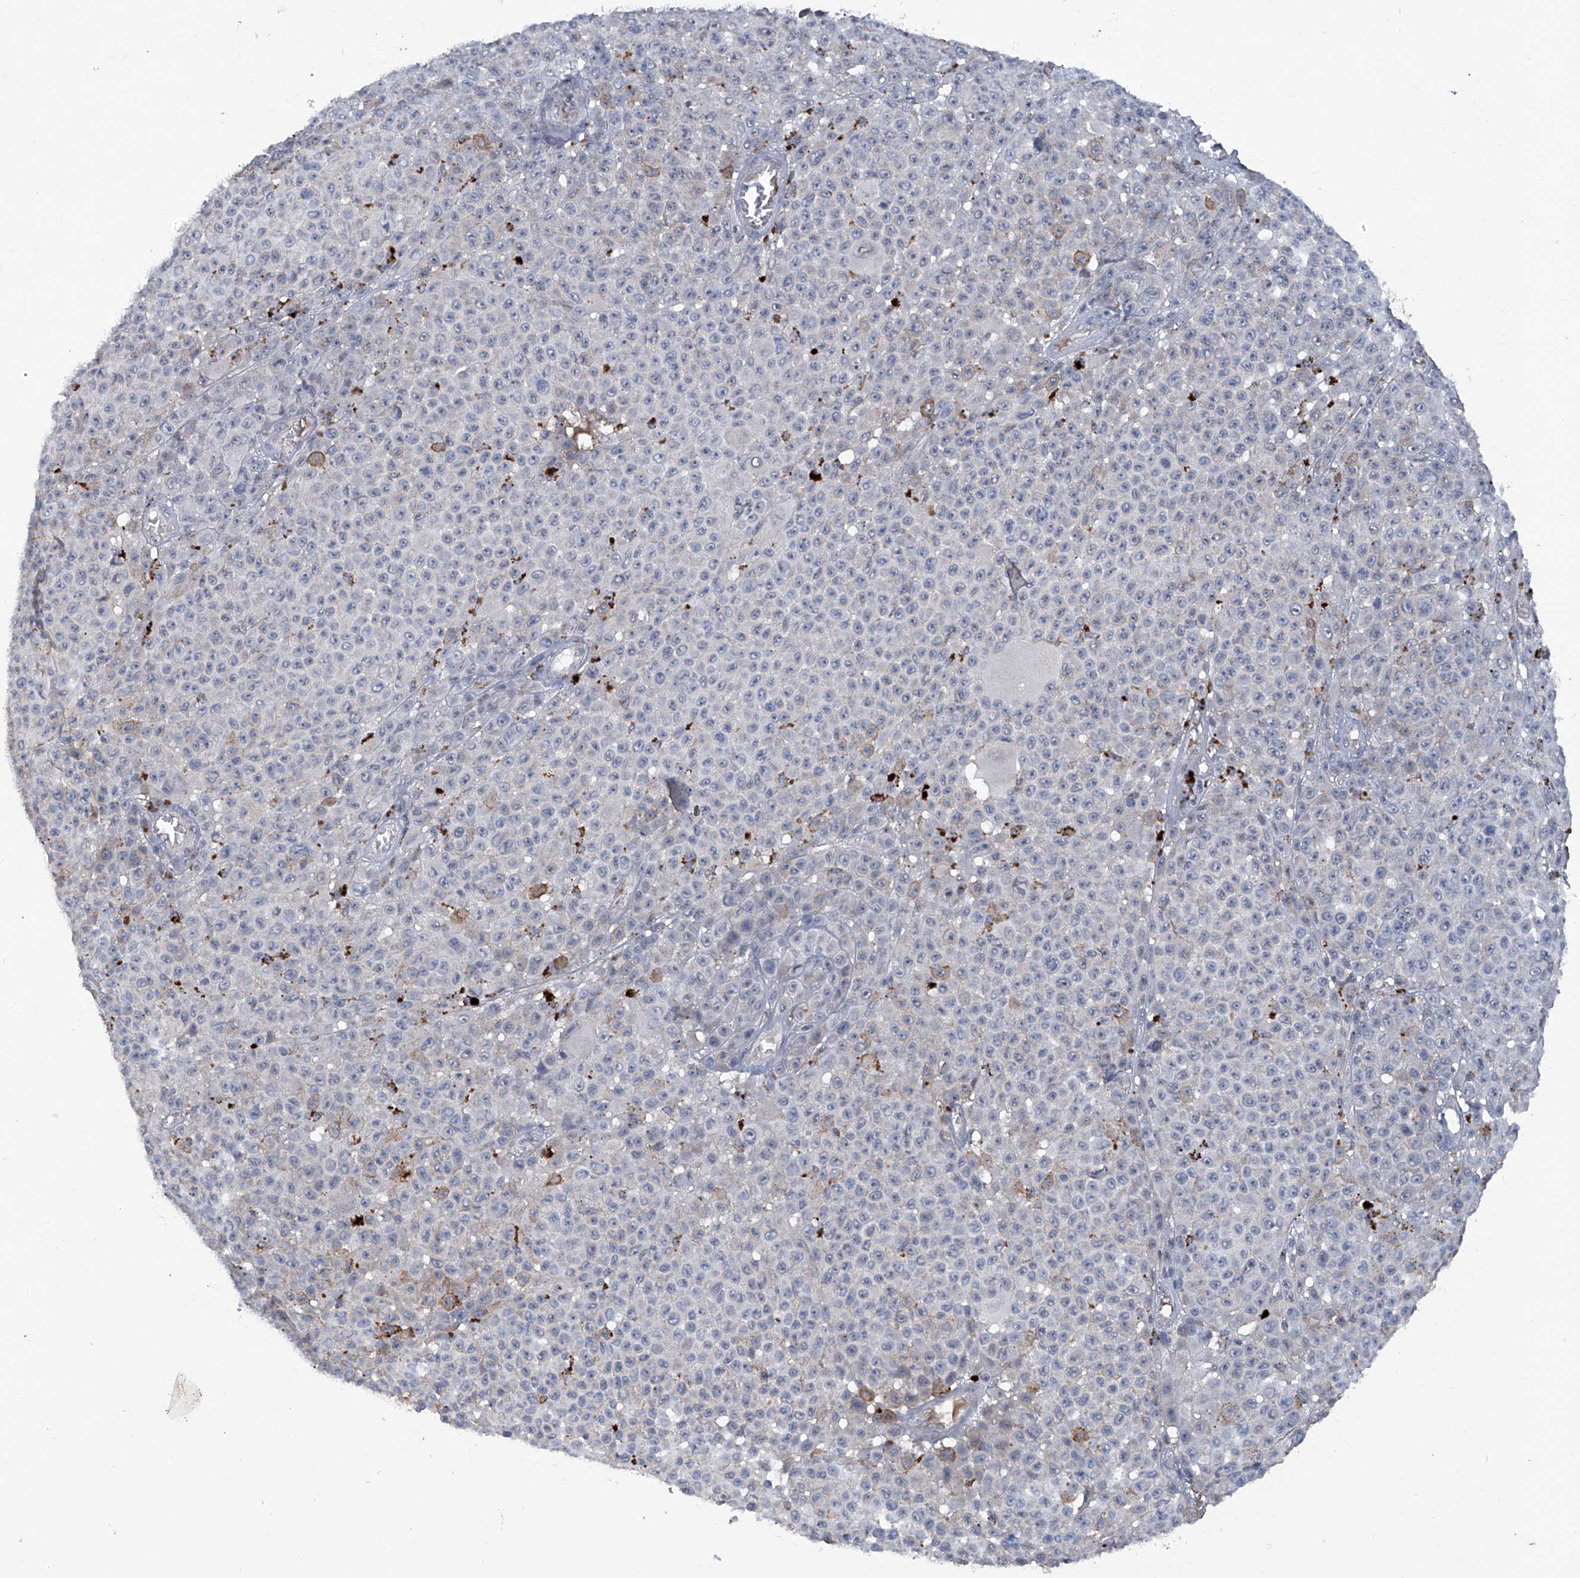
{"staining": {"intensity": "negative", "quantity": "none", "location": "none"}, "tissue": "melanoma", "cell_type": "Tumor cells", "image_type": "cancer", "snomed": [{"axis": "morphology", "description": "Malignant melanoma, NOS"}, {"axis": "topography", "description": "Skin"}], "caption": "The image demonstrates no staining of tumor cells in malignant melanoma.", "gene": "PCSK5", "patient": {"sex": "female", "age": 94}}